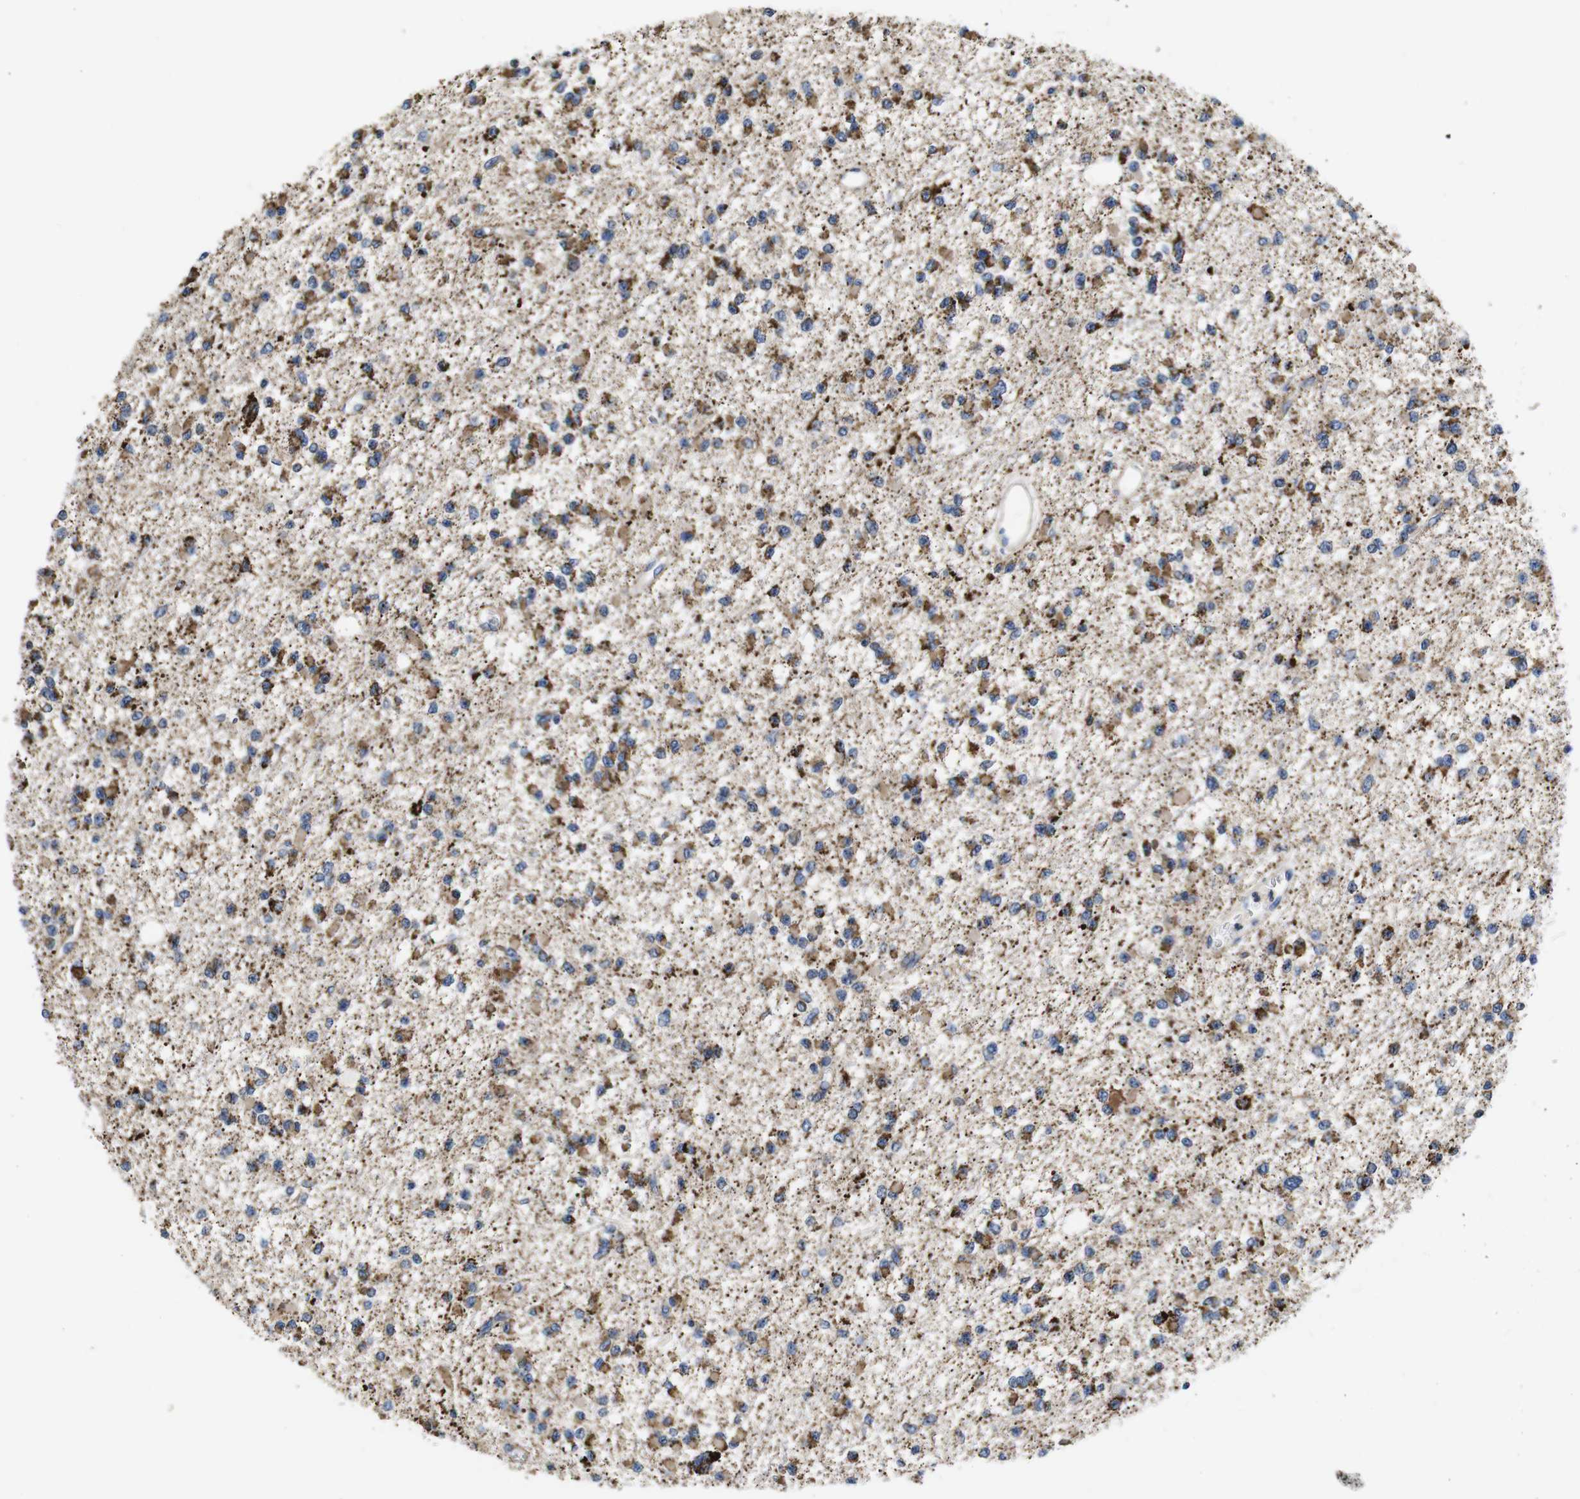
{"staining": {"intensity": "moderate", "quantity": ">75%", "location": "cytoplasmic/membranous"}, "tissue": "glioma", "cell_type": "Tumor cells", "image_type": "cancer", "snomed": [{"axis": "morphology", "description": "Glioma, malignant, Low grade"}, {"axis": "topography", "description": "Brain"}], "caption": "A micrograph of human malignant glioma (low-grade) stained for a protein reveals moderate cytoplasmic/membranous brown staining in tumor cells.", "gene": "MARCHF7", "patient": {"sex": "female", "age": 22}}